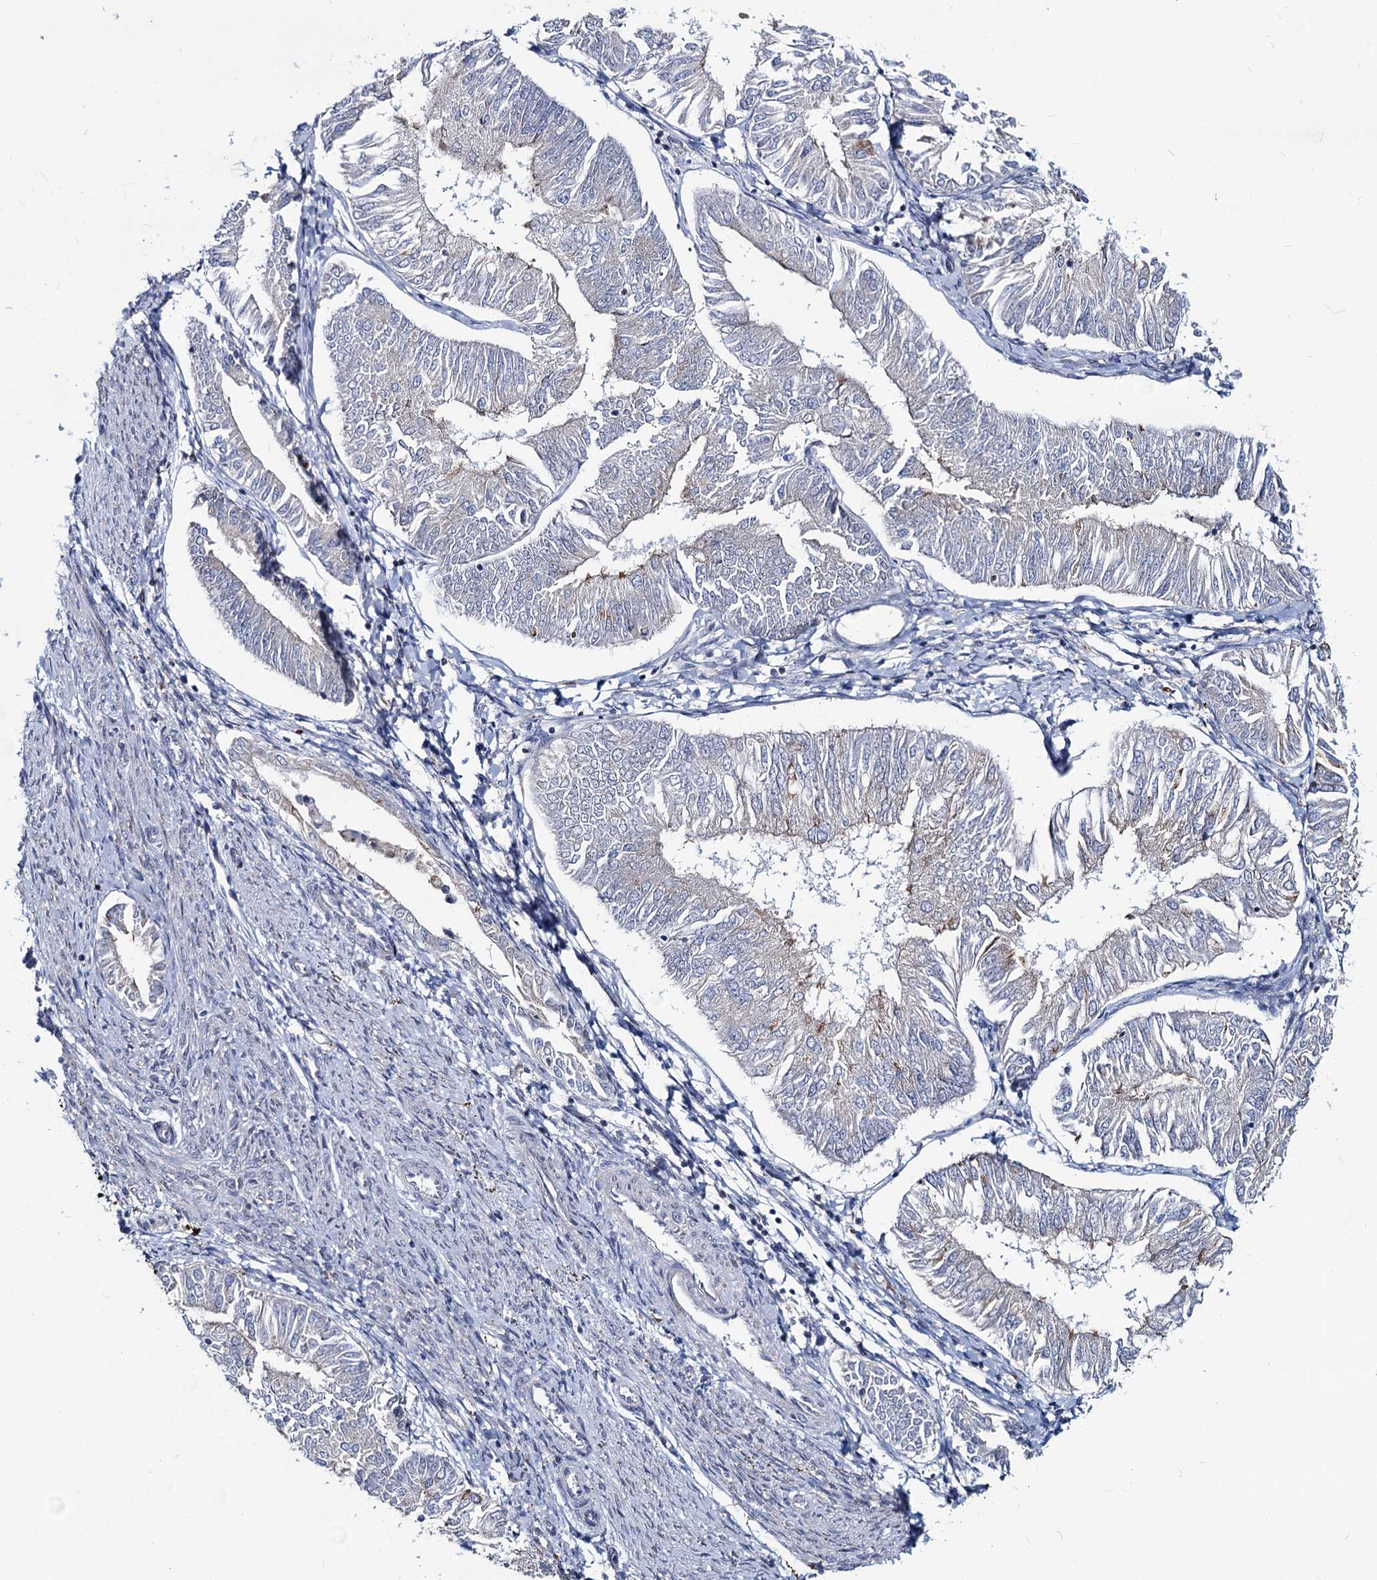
{"staining": {"intensity": "negative", "quantity": "none", "location": "none"}, "tissue": "endometrial cancer", "cell_type": "Tumor cells", "image_type": "cancer", "snomed": [{"axis": "morphology", "description": "Adenocarcinoma, NOS"}, {"axis": "topography", "description": "Endometrium"}], "caption": "IHC micrograph of neoplastic tissue: human endometrial cancer stained with DAB displays no significant protein staining in tumor cells.", "gene": "AGBL4", "patient": {"sex": "female", "age": 58}}